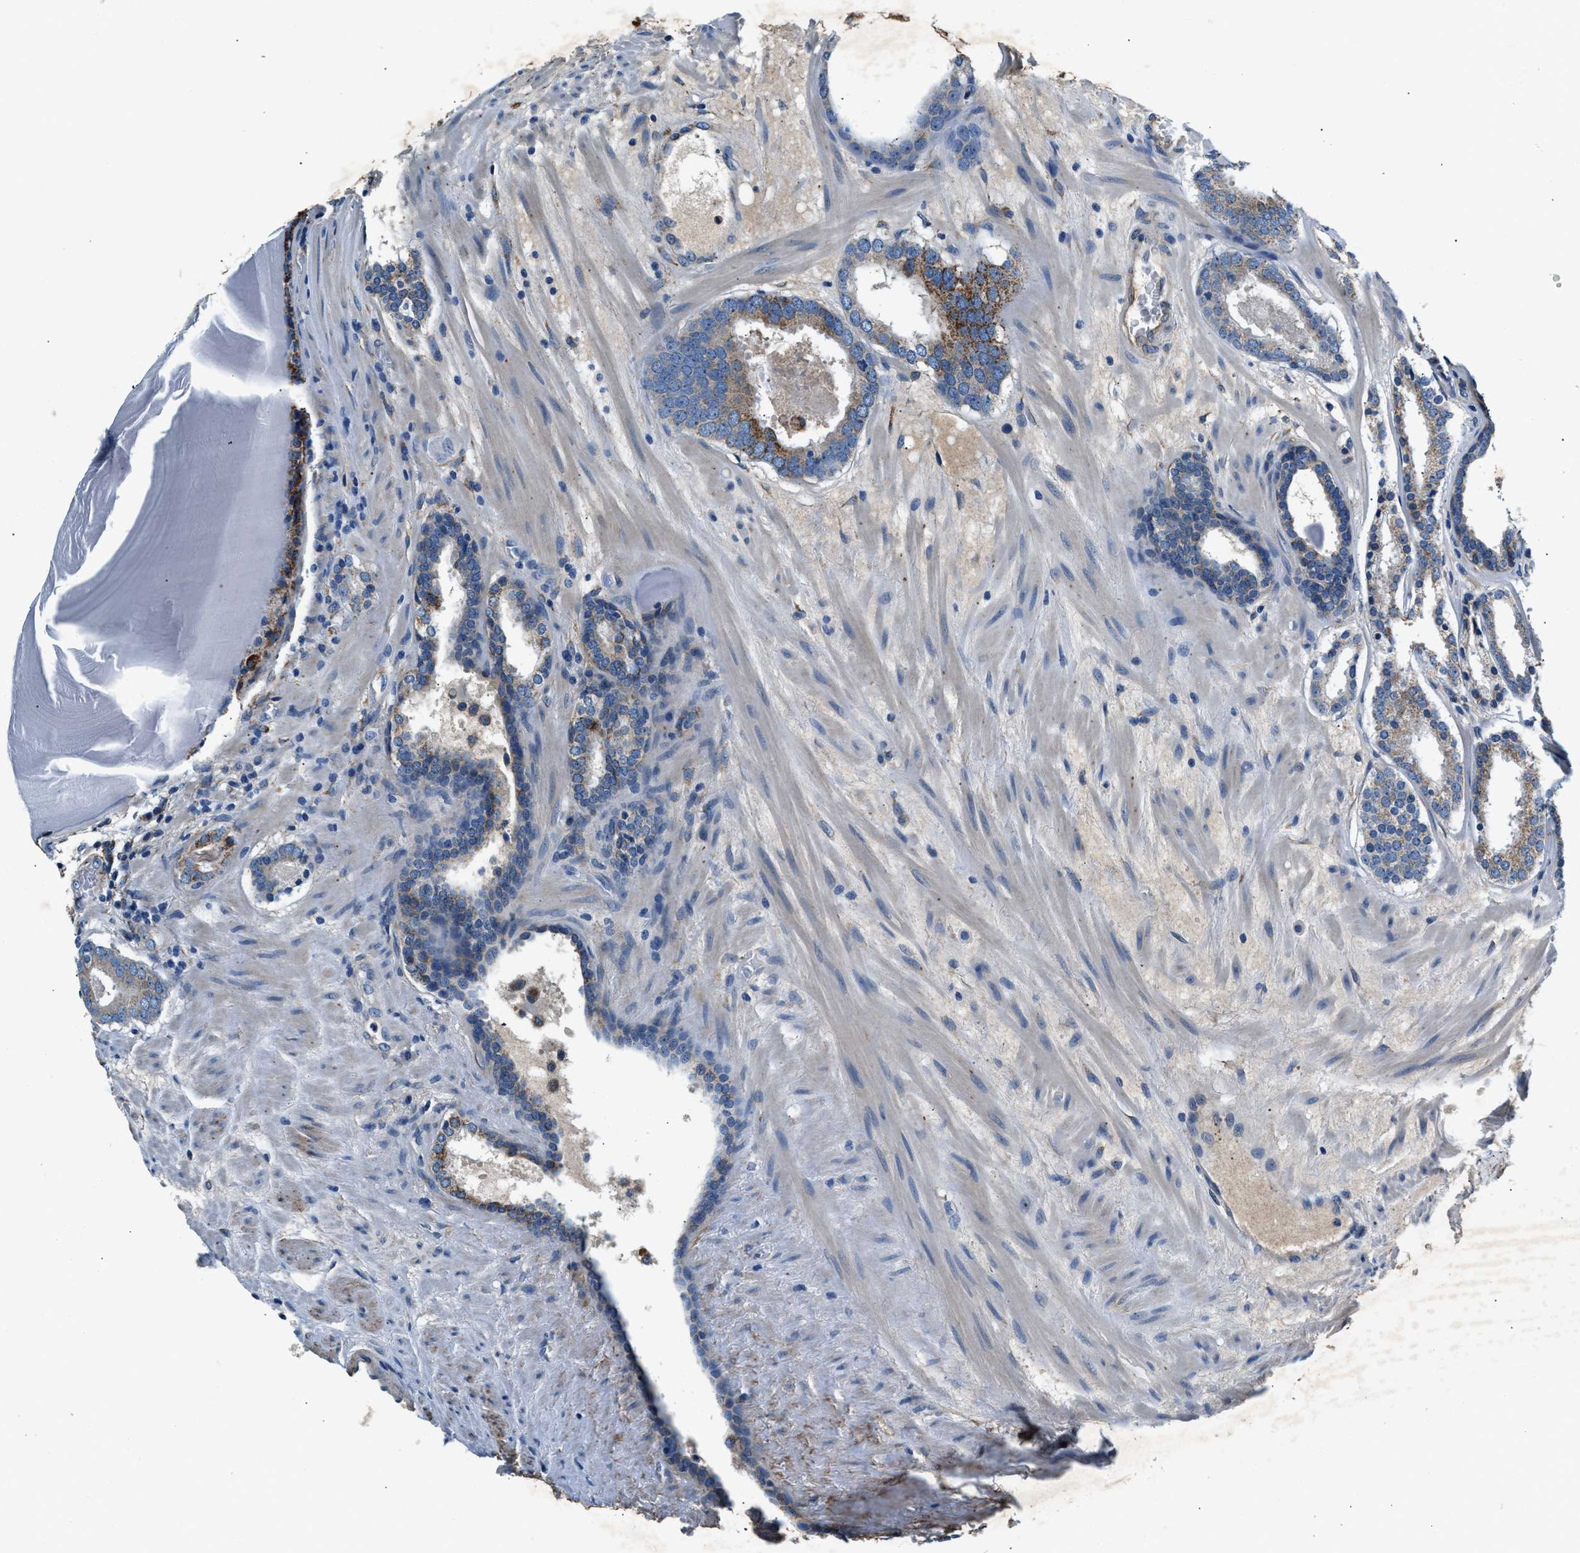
{"staining": {"intensity": "moderate", "quantity": "<25%", "location": "cytoplasmic/membranous"}, "tissue": "prostate cancer", "cell_type": "Tumor cells", "image_type": "cancer", "snomed": [{"axis": "morphology", "description": "Adenocarcinoma, Low grade"}, {"axis": "topography", "description": "Prostate"}], "caption": "A photomicrograph showing moderate cytoplasmic/membranous expression in about <25% of tumor cells in prostate cancer (adenocarcinoma (low-grade)), as visualized by brown immunohistochemical staining.", "gene": "PRTFDC1", "patient": {"sex": "male", "age": 69}}